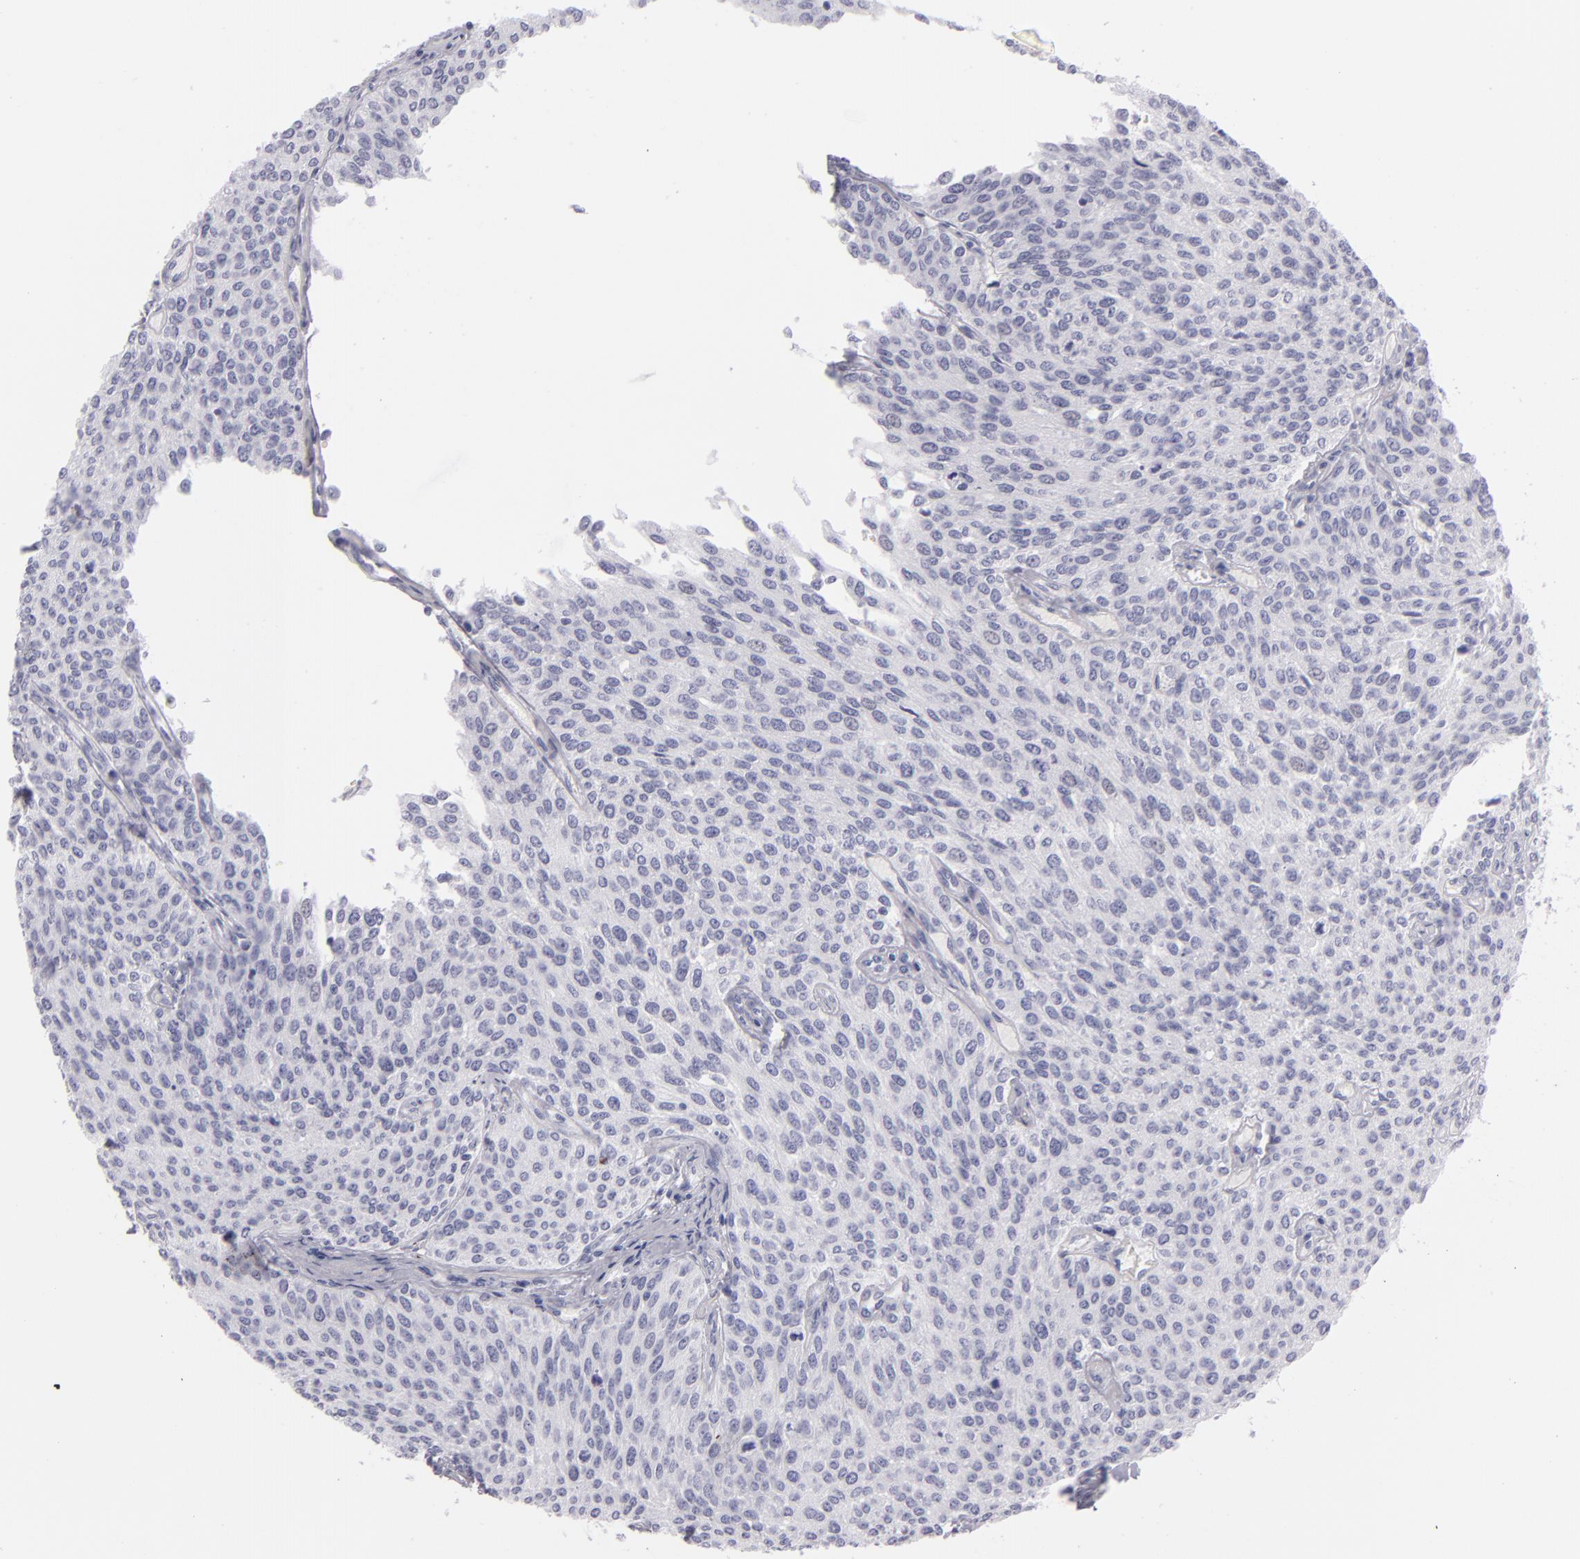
{"staining": {"intensity": "negative", "quantity": "none", "location": "none"}, "tissue": "urothelial cancer", "cell_type": "Tumor cells", "image_type": "cancer", "snomed": [{"axis": "morphology", "description": "Urothelial carcinoma, Low grade"}, {"axis": "topography", "description": "Urinary bladder"}], "caption": "This image is of low-grade urothelial carcinoma stained with IHC to label a protein in brown with the nuclei are counter-stained blue. There is no positivity in tumor cells. (Immunohistochemistry, brightfield microscopy, high magnification).", "gene": "VIL1", "patient": {"sex": "female", "age": 73}}